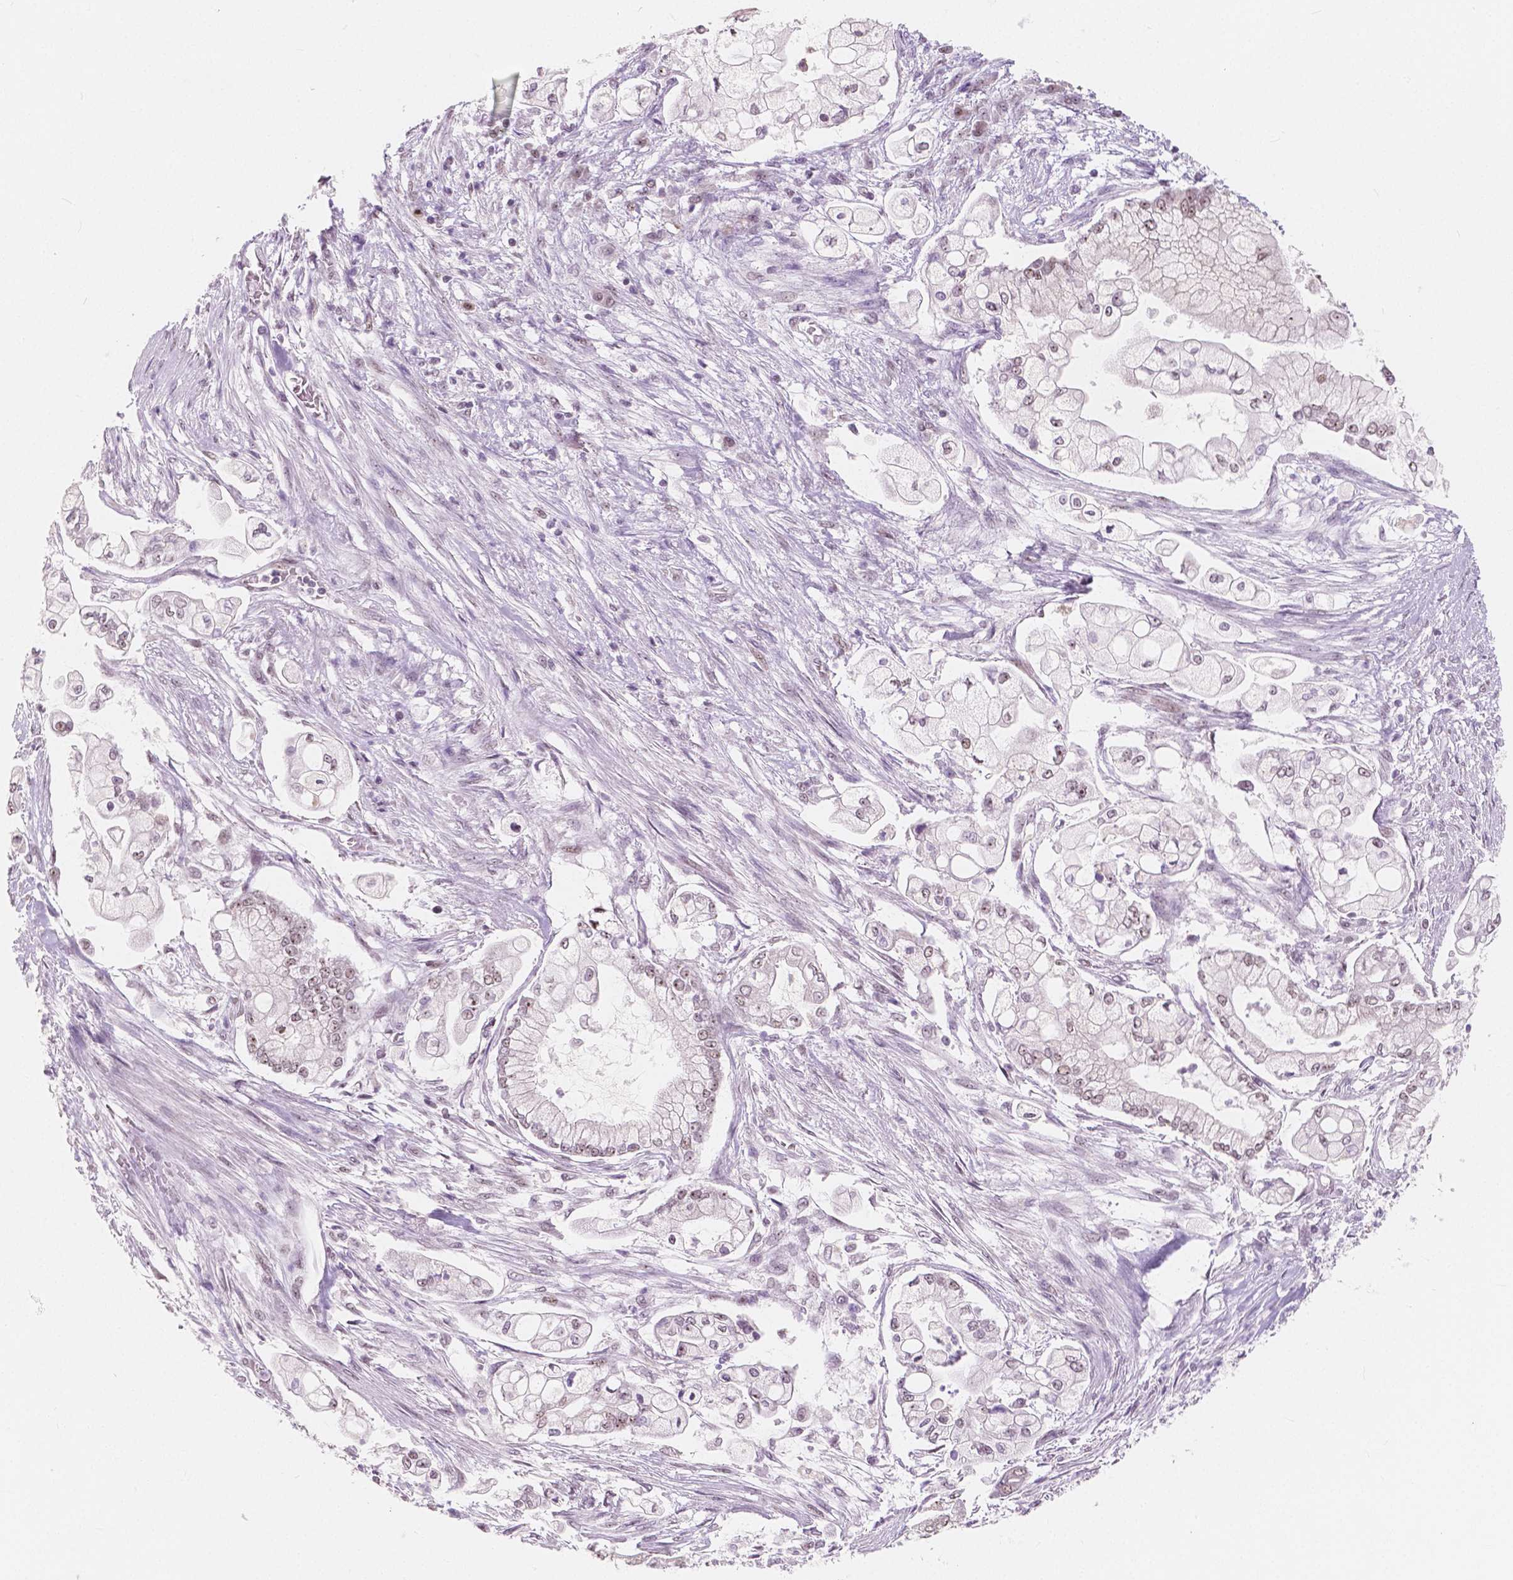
{"staining": {"intensity": "weak", "quantity": "<25%", "location": "nuclear"}, "tissue": "pancreatic cancer", "cell_type": "Tumor cells", "image_type": "cancer", "snomed": [{"axis": "morphology", "description": "Adenocarcinoma, NOS"}, {"axis": "topography", "description": "Pancreas"}], "caption": "Pancreatic cancer (adenocarcinoma) stained for a protein using immunohistochemistry exhibits no expression tumor cells.", "gene": "NOLC1", "patient": {"sex": "female", "age": 69}}